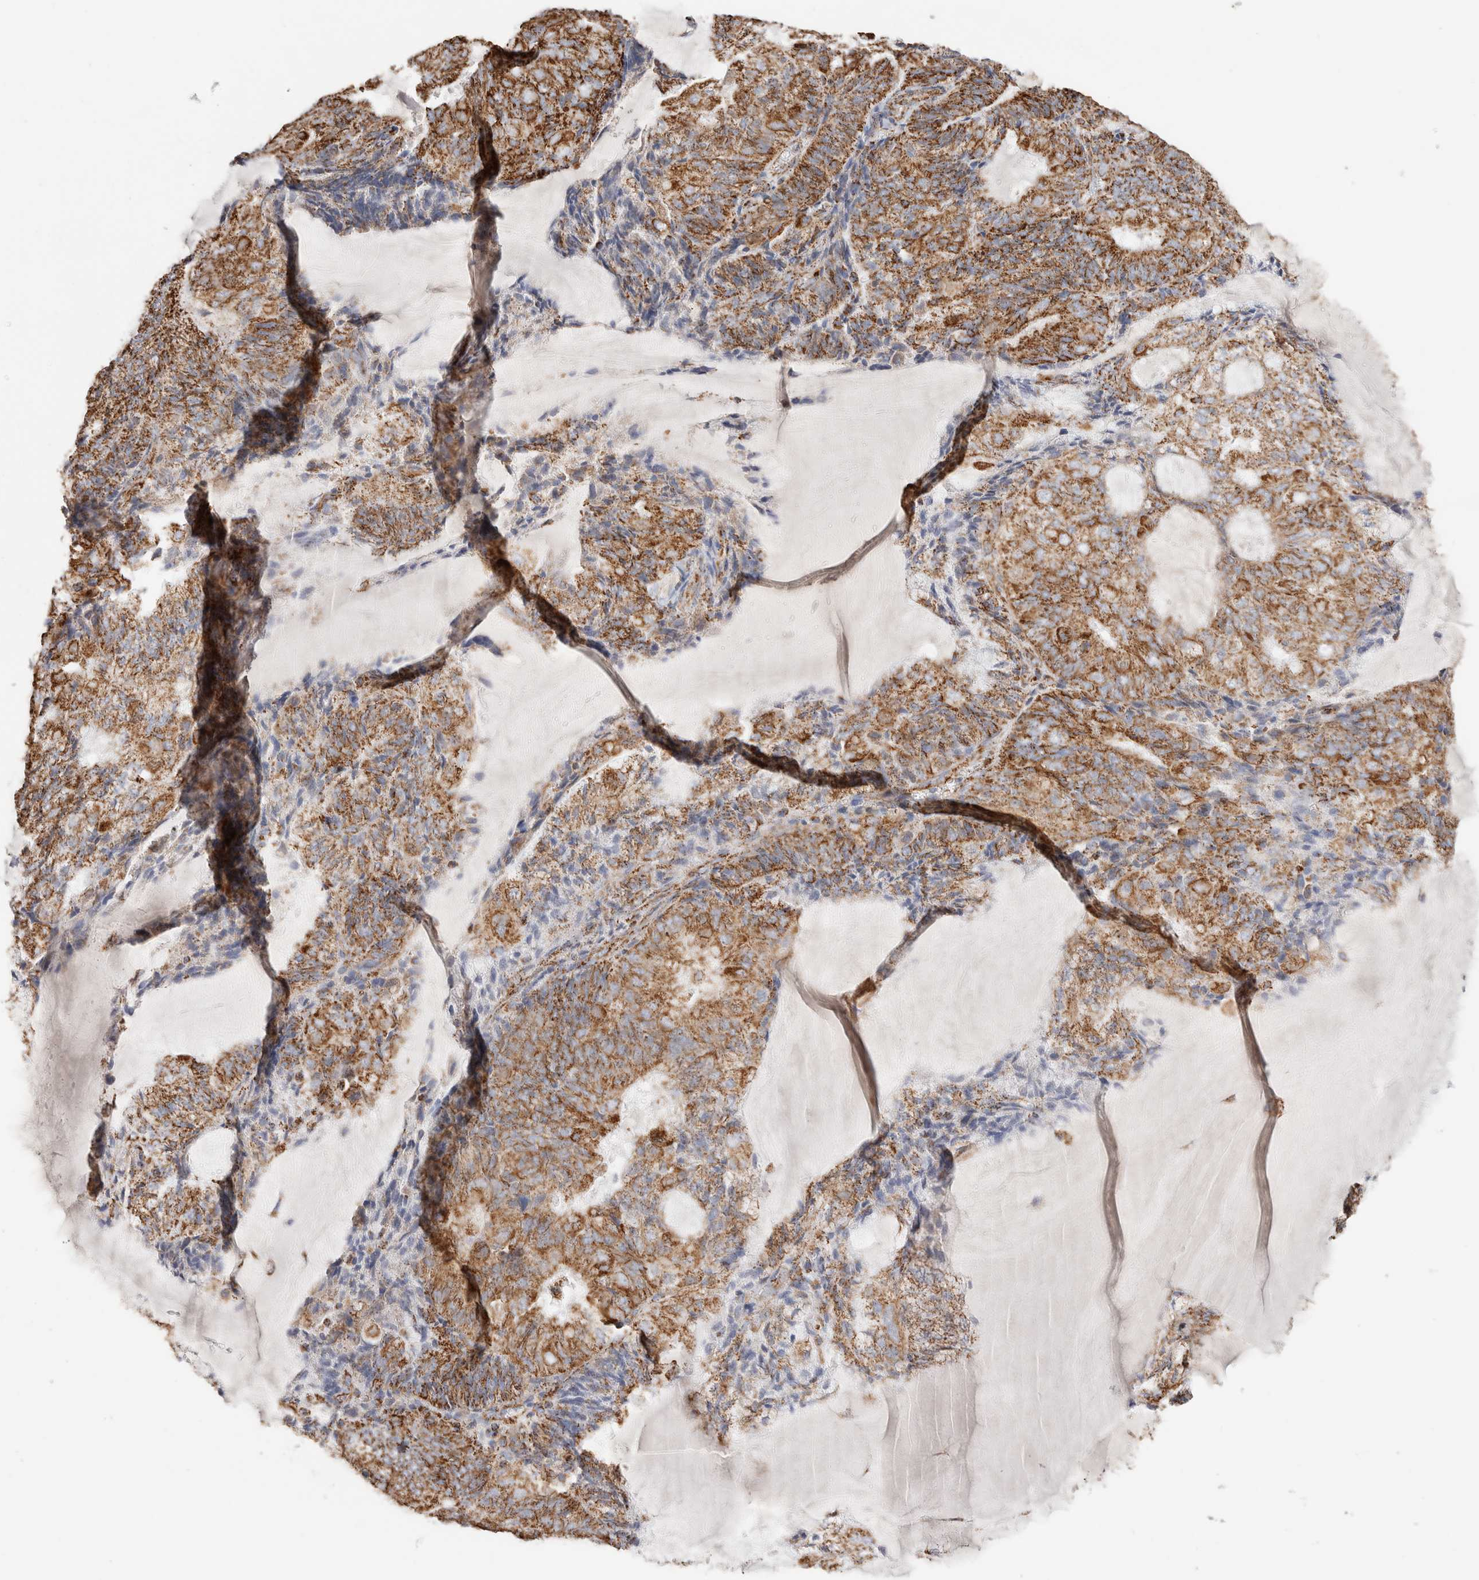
{"staining": {"intensity": "moderate", "quantity": ">75%", "location": "cytoplasmic/membranous"}, "tissue": "endometrial cancer", "cell_type": "Tumor cells", "image_type": "cancer", "snomed": [{"axis": "morphology", "description": "Adenocarcinoma, NOS"}, {"axis": "topography", "description": "Endometrium"}], "caption": "Protein staining by immunohistochemistry exhibits moderate cytoplasmic/membranous expression in approximately >75% of tumor cells in endometrial cancer (adenocarcinoma). (DAB (3,3'-diaminobenzidine) = brown stain, brightfield microscopy at high magnification).", "gene": "C1QBP", "patient": {"sex": "female", "age": 81}}